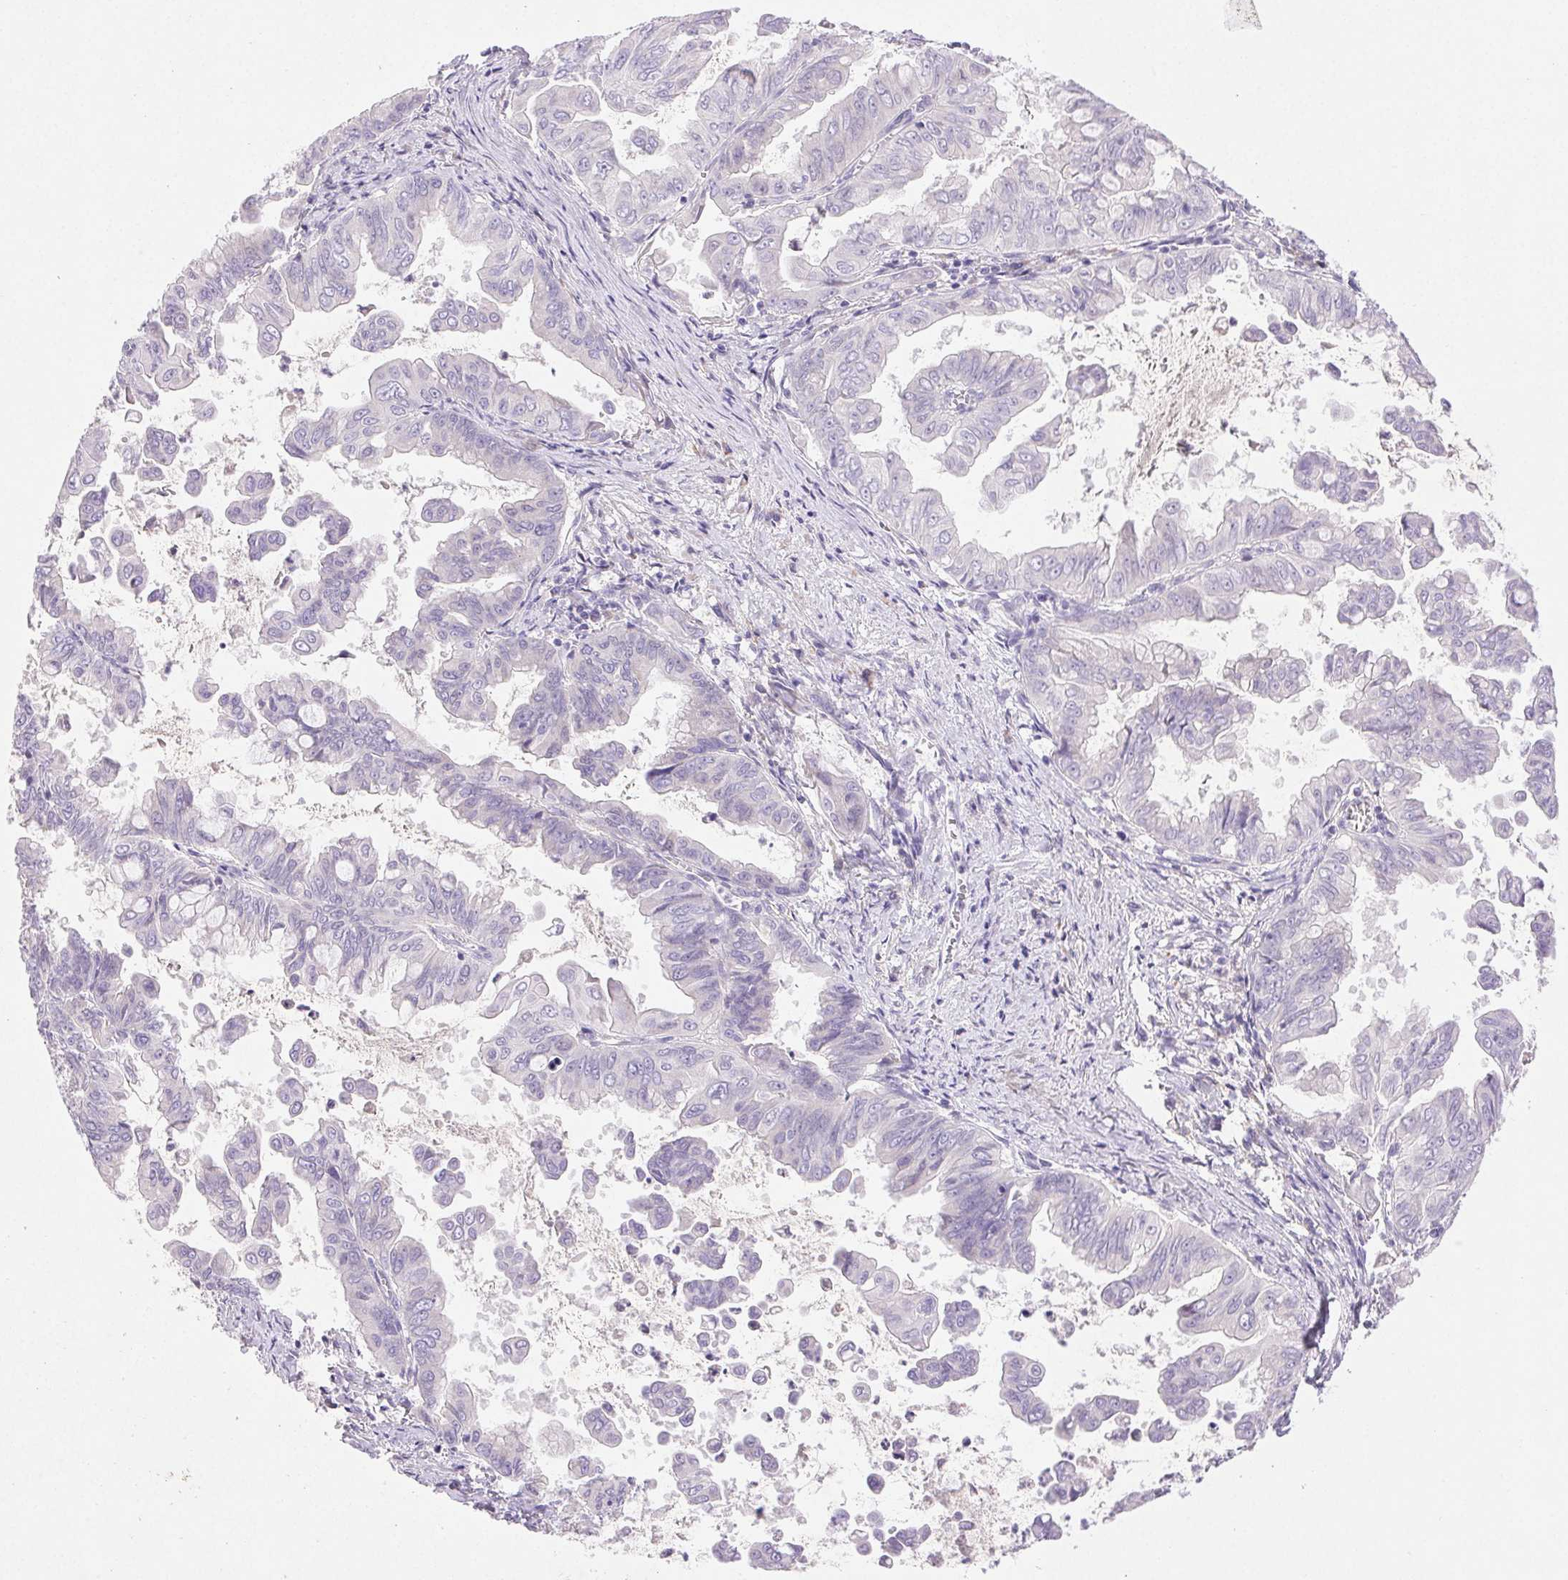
{"staining": {"intensity": "negative", "quantity": "none", "location": "none"}, "tissue": "stomach cancer", "cell_type": "Tumor cells", "image_type": "cancer", "snomed": [{"axis": "morphology", "description": "Adenocarcinoma, NOS"}, {"axis": "topography", "description": "Stomach, upper"}], "caption": "The photomicrograph reveals no staining of tumor cells in stomach adenocarcinoma.", "gene": "ARHGAP11B", "patient": {"sex": "male", "age": 80}}